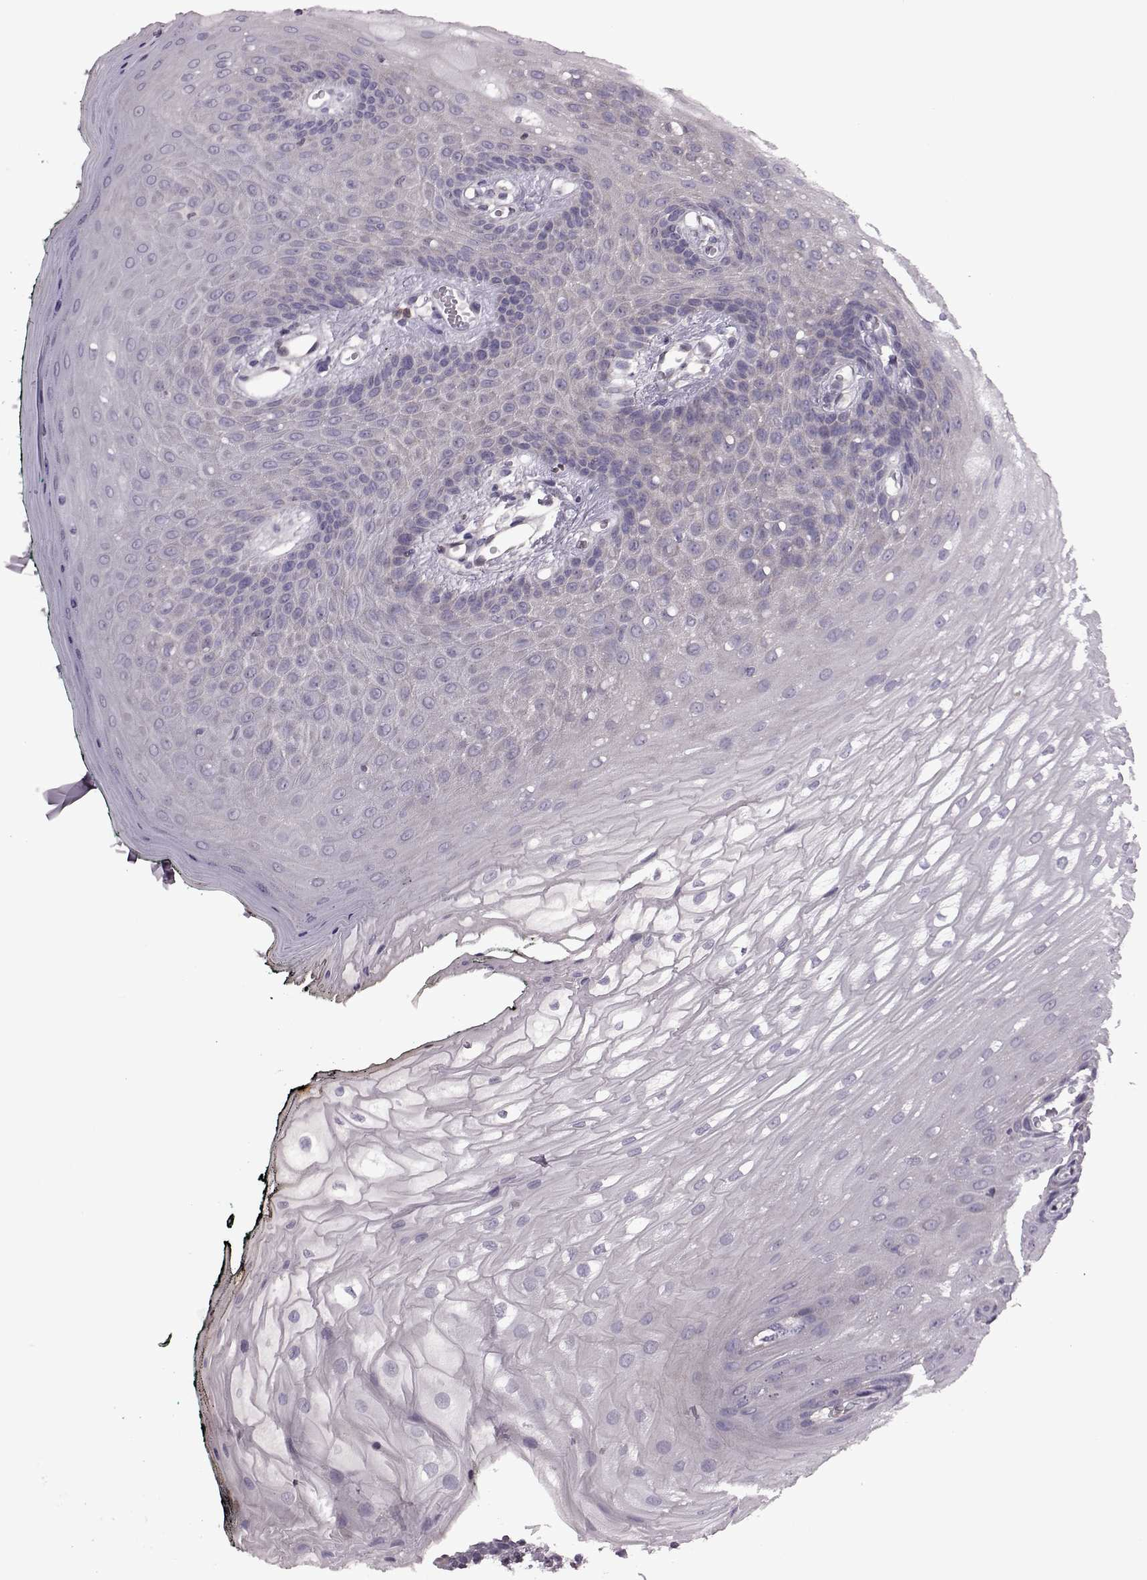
{"staining": {"intensity": "negative", "quantity": "none", "location": "none"}, "tissue": "oral mucosa", "cell_type": "Squamous epithelial cells", "image_type": "normal", "snomed": [{"axis": "morphology", "description": "Normal tissue, NOS"}, {"axis": "topography", "description": "Oral tissue"}, {"axis": "topography", "description": "Head-Neck"}], "caption": "A high-resolution histopathology image shows immunohistochemistry staining of benign oral mucosa, which shows no significant expression in squamous epithelial cells.", "gene": "CDC42SE1", "patient": {"sex": "female", "age": 68}}